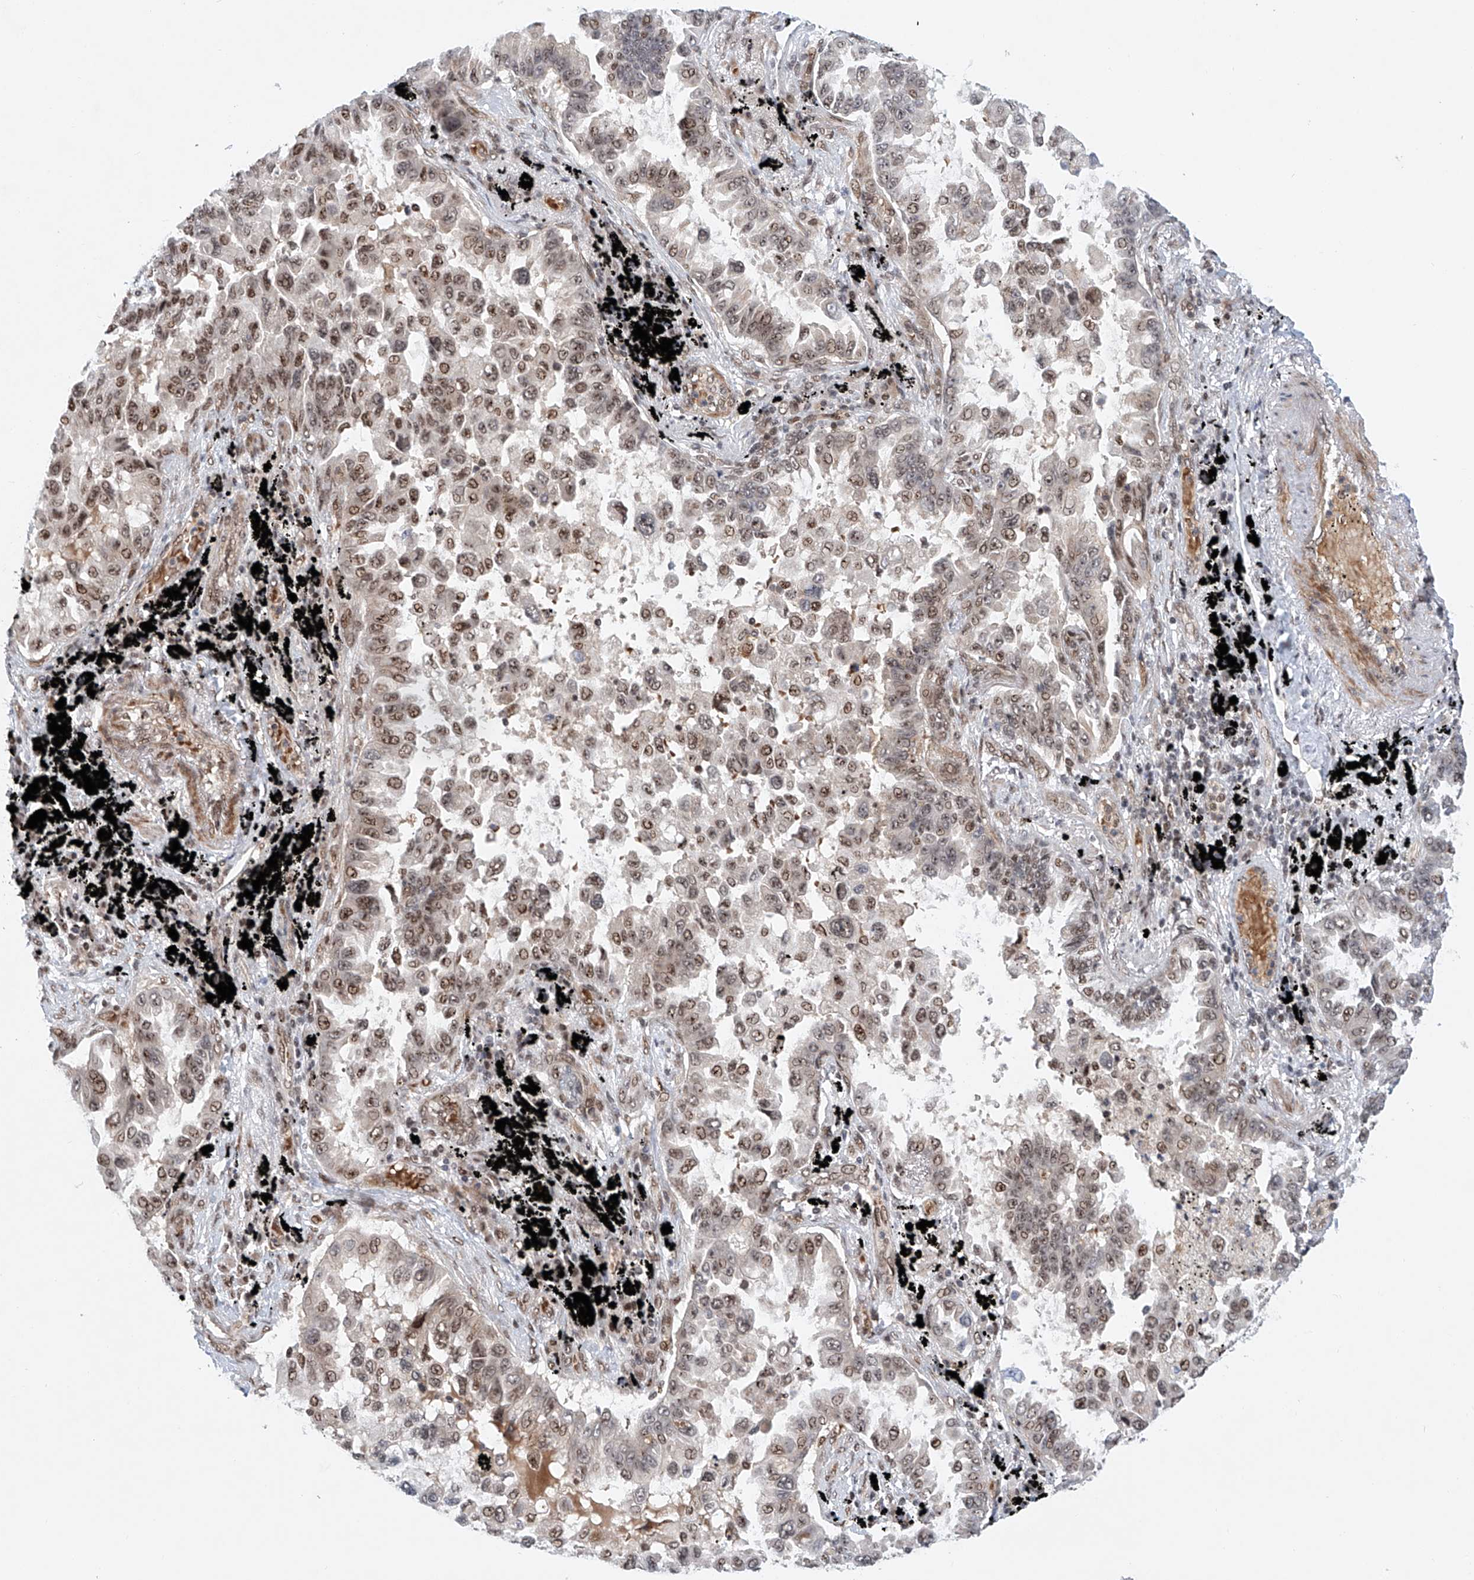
{"staining": {"intensity": "moderate", "quantity": ">75%", "location": "nuclear"}, "tissue": "lung cancer", "cell_type": "Tumor cells", "image_type": "cancer", "snomed": [{"axis": "morphology", "description": "Adenocarcinoma, NOS"}, {"axis": "topography", "description": "Lung"}], "caption": "Moderate nuclear protein staining is seen in approximately >75% of tumor cells in adenocarcinoma (lung).", "gene": "ZNF470", "patient": {"sex": "female", "age": 67}}